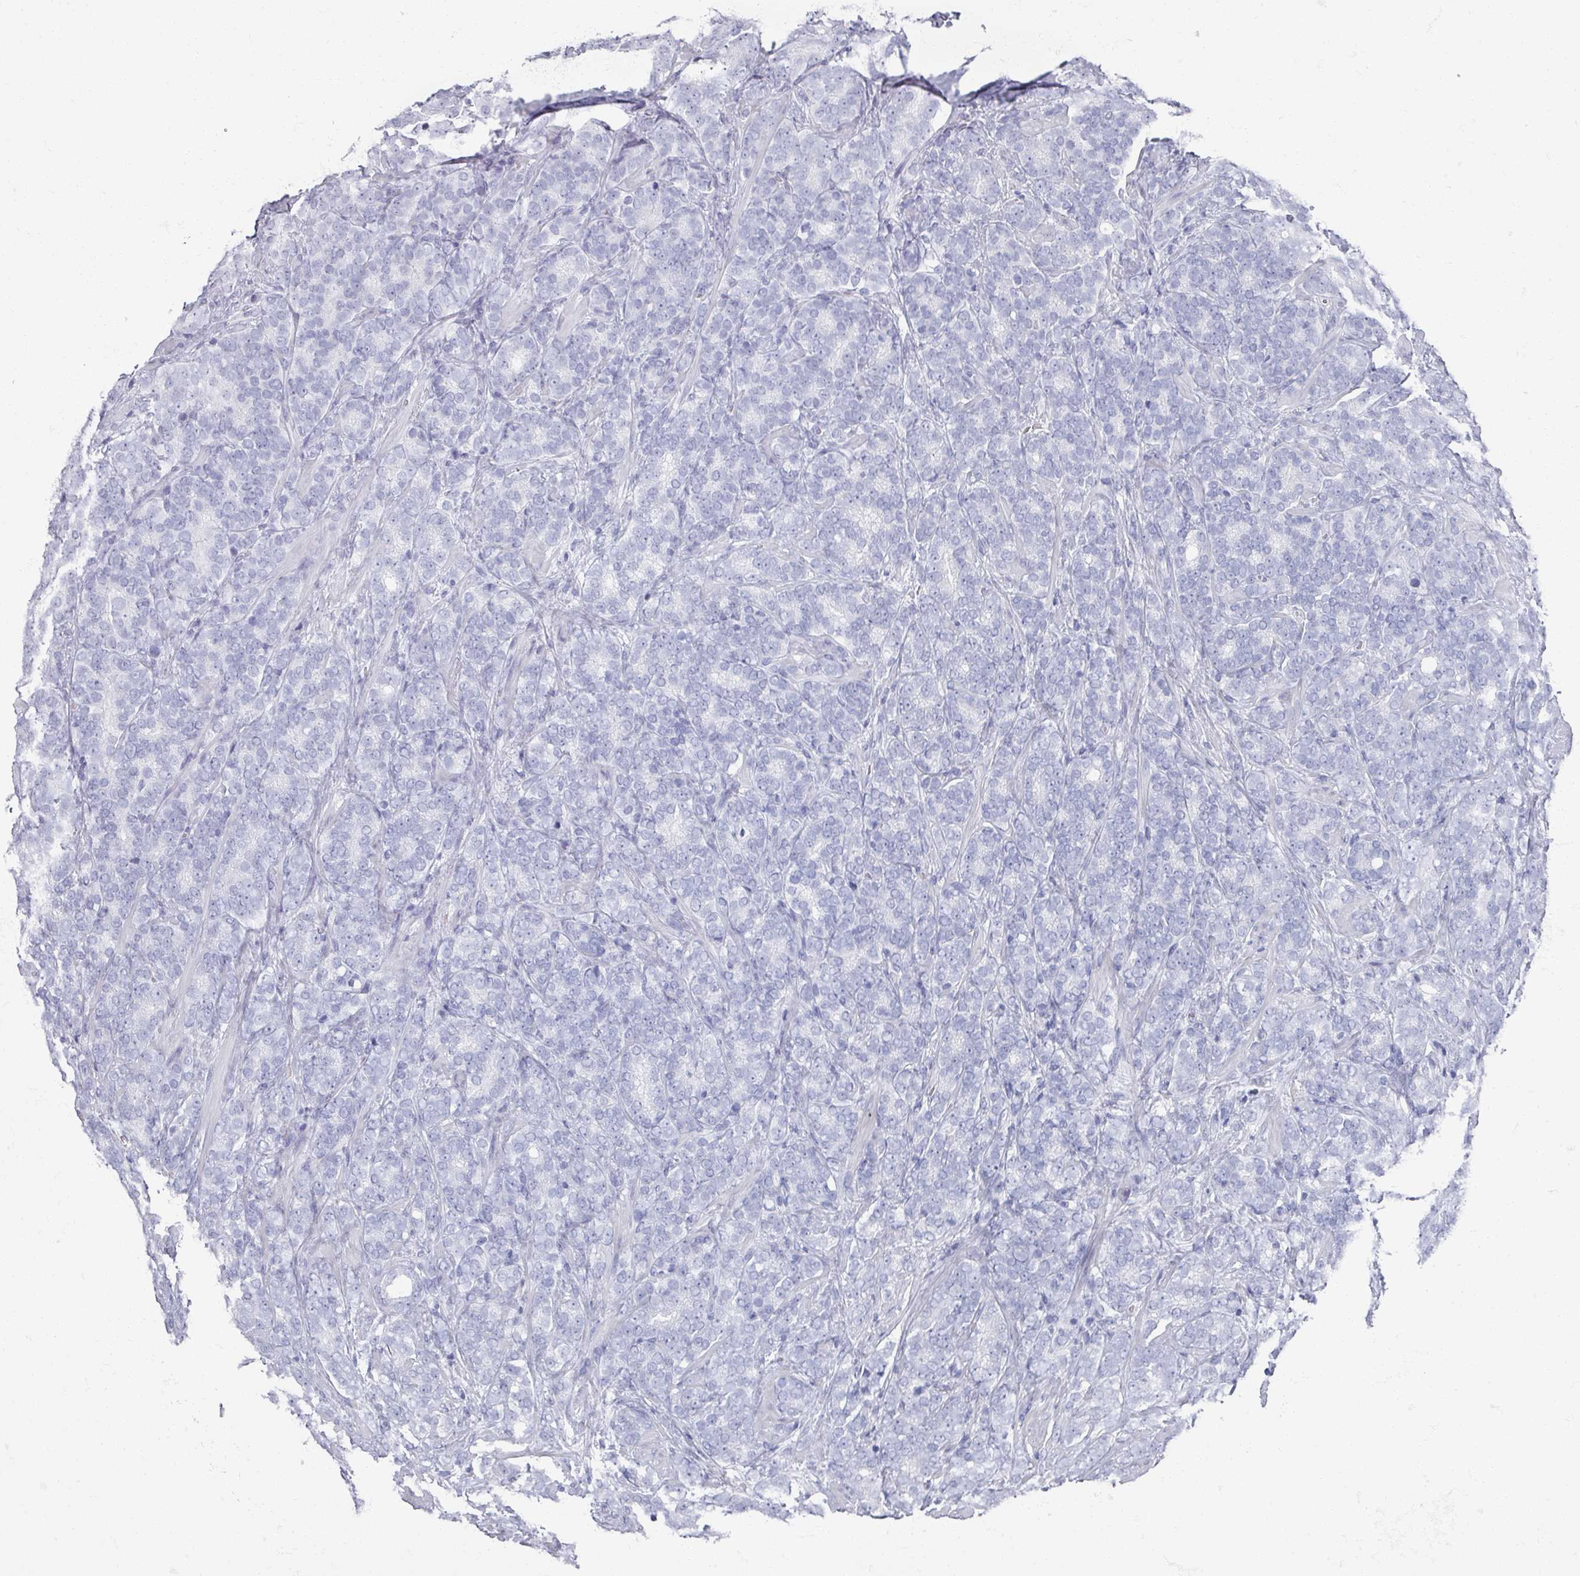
{"staining": {"intensity": "negative", "quantity": "none", "location": "none"}, "tissue": "prostate cancer", "cell_type": "Tumor cells", "image_type": "cancer", "snomed": [{"axis": "morphology", "description": "Adenocarcinoma, High grade"}, {"axis": "topography", "description": "Prostate"}], "caption": "IHC photomicrograph of neoplastic tissue: human prostate cancer stained with DAB (3,3'-diaminobenzidine) displays no significant protein expression in tumor cells.", "gene": "OMG", "patient": {"sex": "male", "age": 64}}